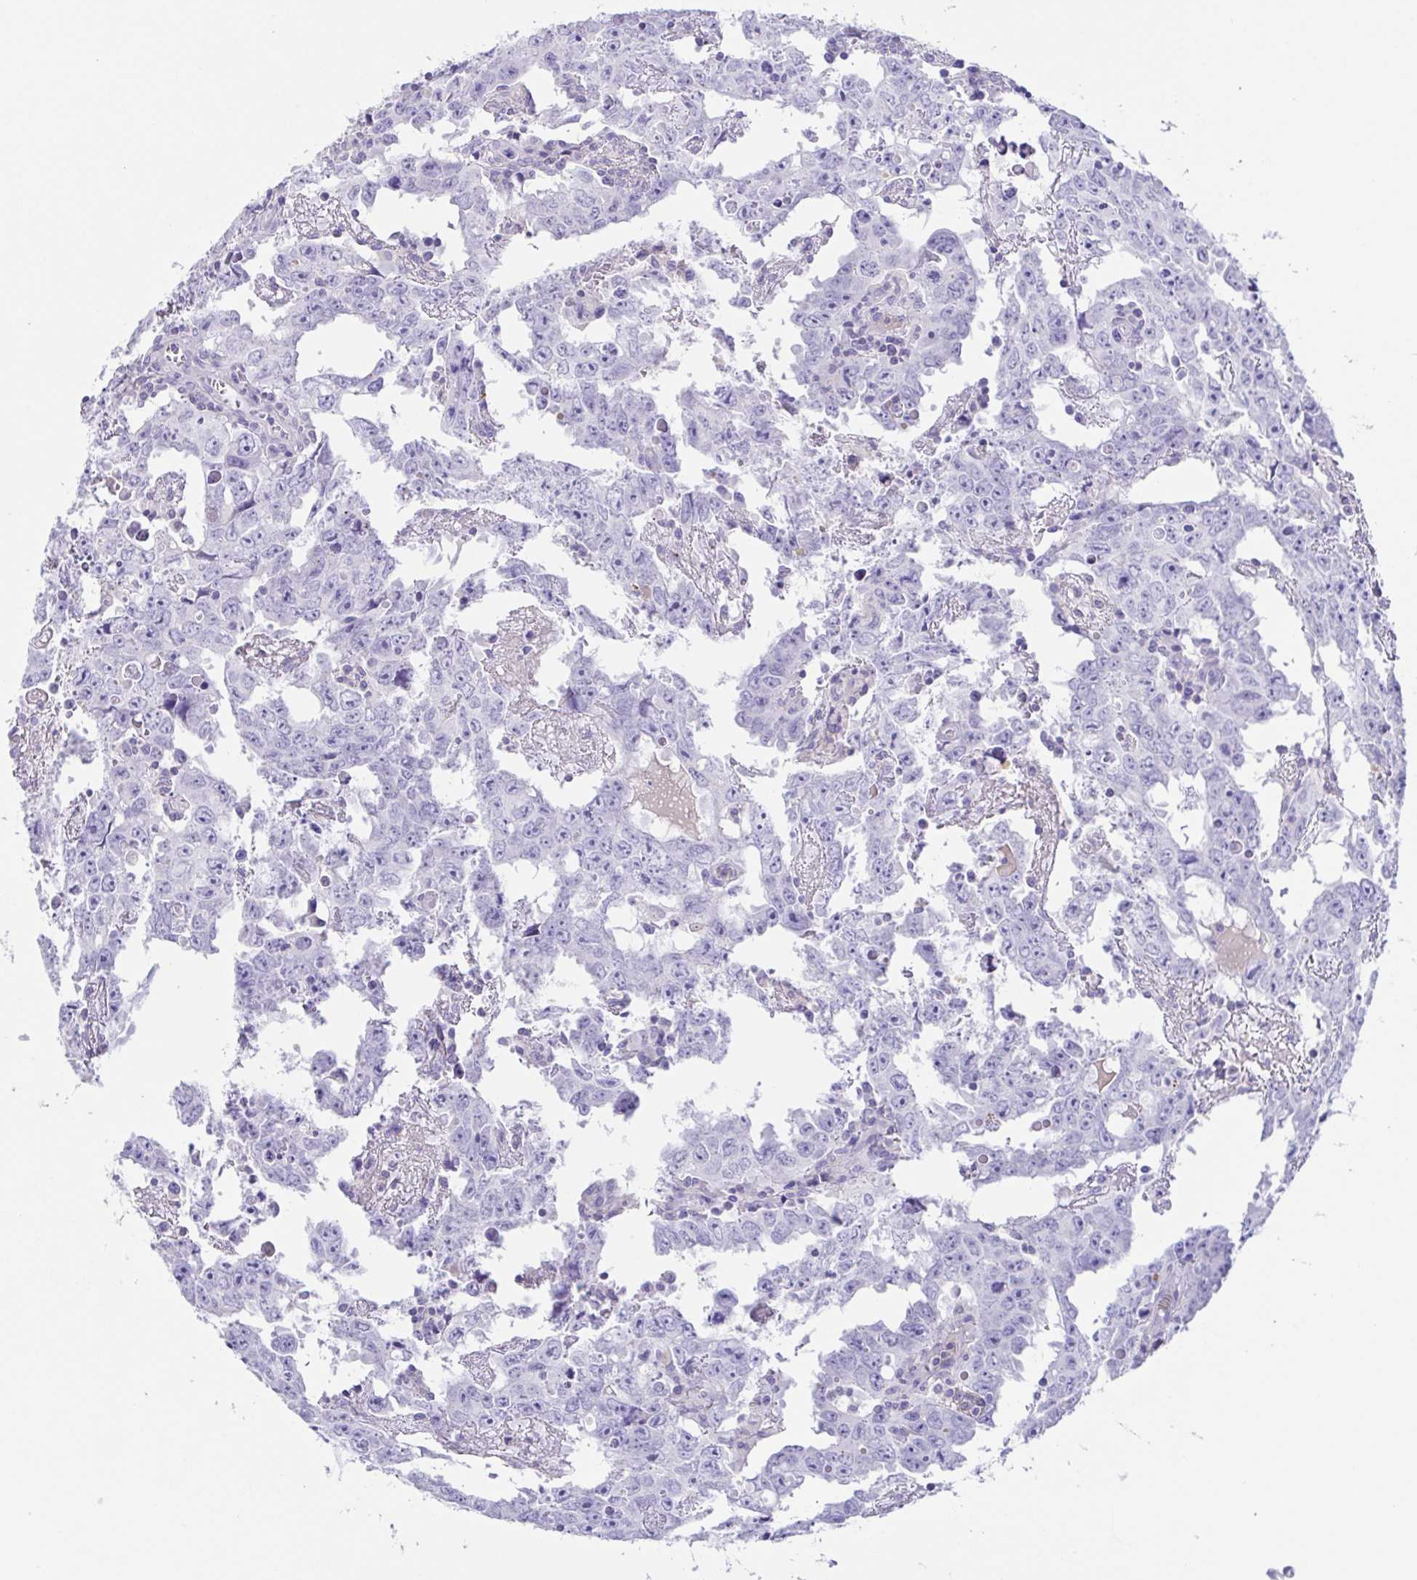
{"staining": {"intensity": "negative", "quantity": "none", "location": "none"}, "tissue": "testis cancer", "cell_type": "Tumor cells", "image_type": "cancer", "snomed": [{"axis": "morphology", "description": "Carcinoma, Embryonal, NOS"}, {"axis": "topography", "description": "Testis"}], "caption": "The micrograph reveals no staining of tumor cells in testis cancer (embryonal carcinoma). Nuclei are stained in blue.", "gene": "ARPP21", "patient": {"sex": "male", "age": 22}}